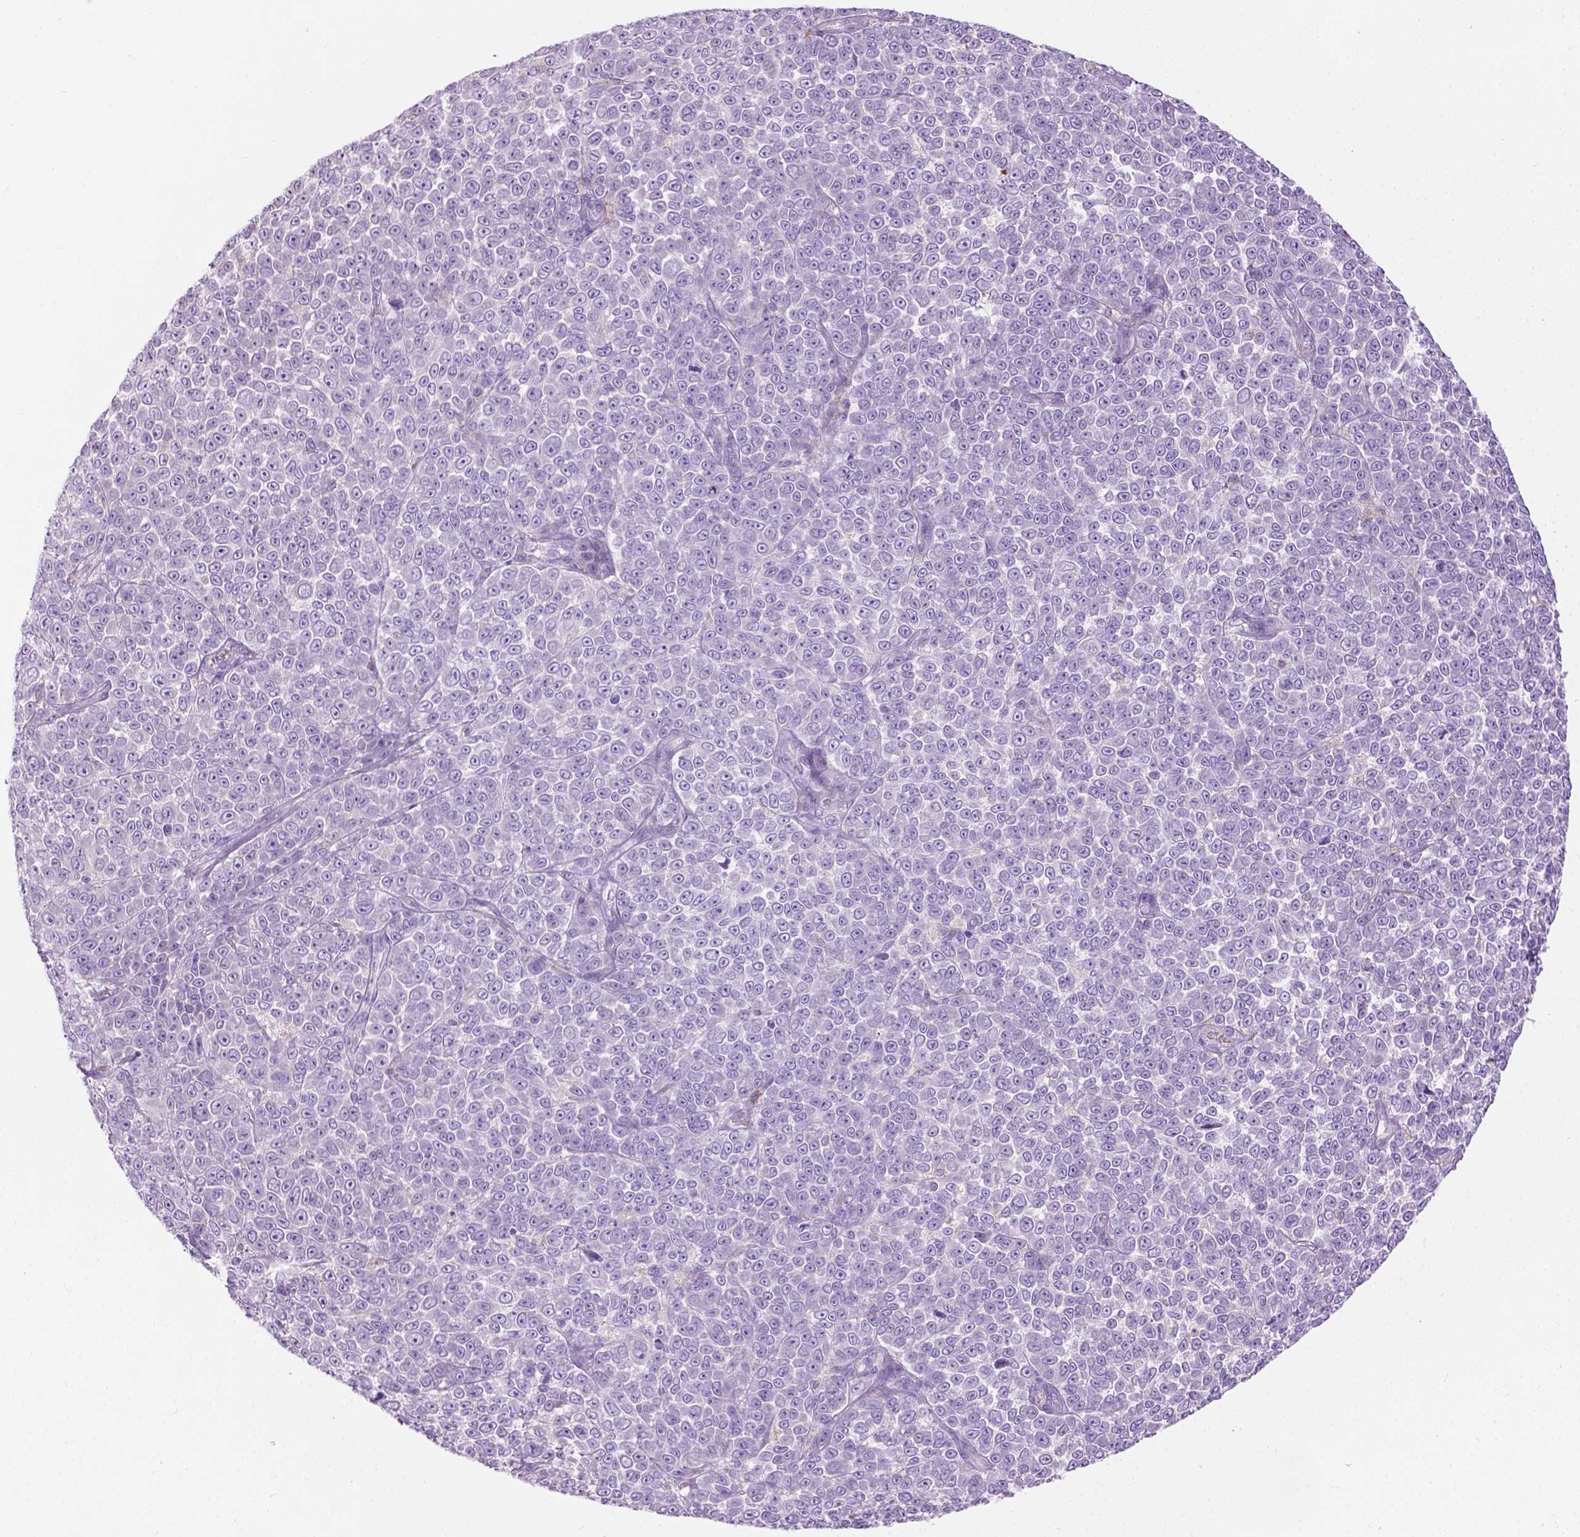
{"staining": {"intensity": "negative", "quantity": "none", "location": "none"}, "tissue": "melanoma", "cell_type": "Tumor cells", "image_type": "cancer", "snomed": [{"axis": "morphology", "description": "Malignant melanoma, NOS"}, {"axis": "topography", "description": "Skin"}], "caption": "Malignant melanoma was stained to show a protein in brown. There is no significant positivity in tumor cells.", "gene": "NOXO1", "patient": {"sex": "female", "age": 95}}